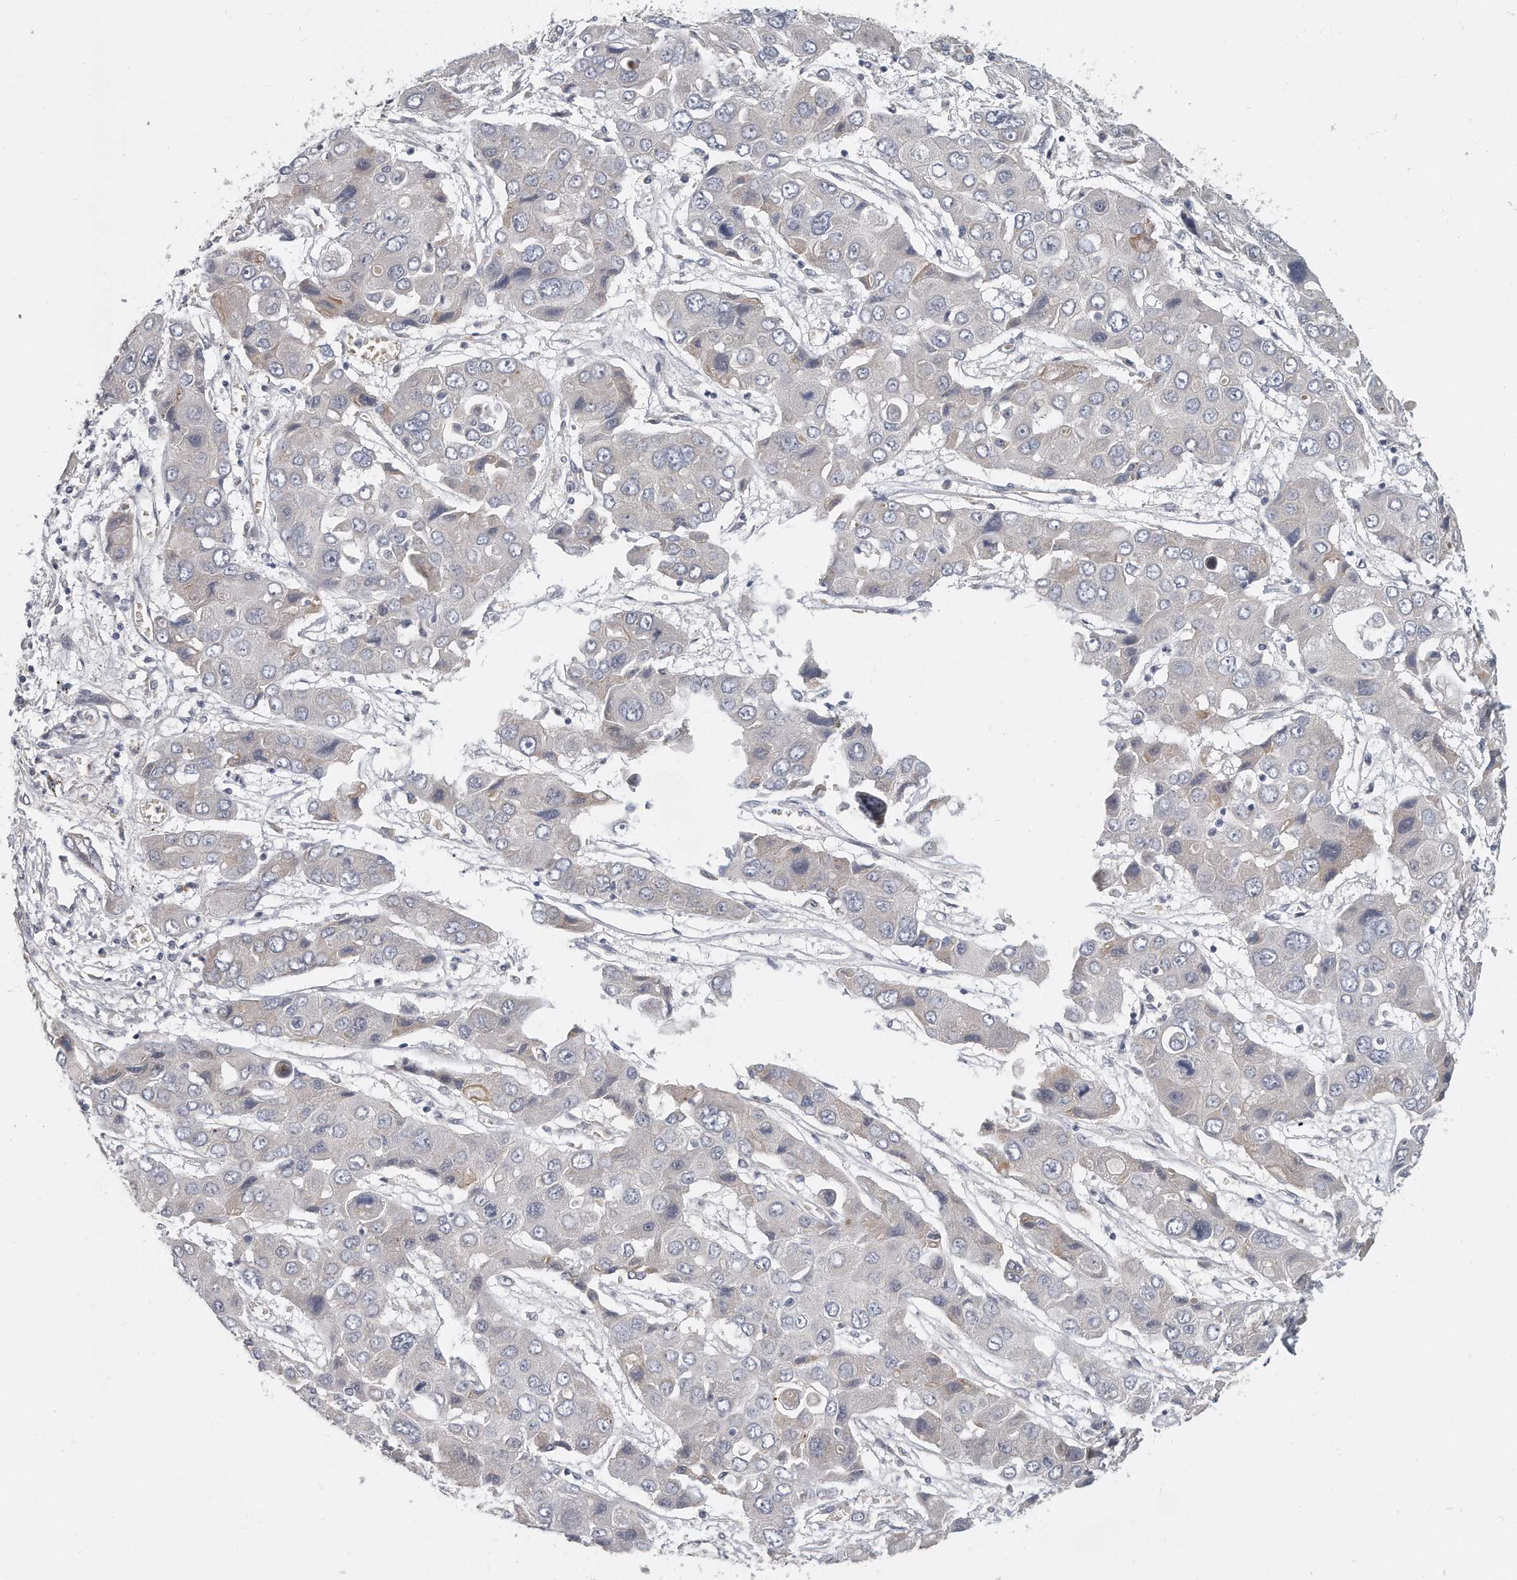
{"staining": {"intensity": "weak", "quantity": "25%-75%", "location": "cytoplasmic/membranous"}, "tissue": "liver cancer", "cell_type": "Tumor cells", "image_type": "cancer", "snomed": [{"axis": "morphology", "description": "Cholangiocarcinoma"}, {"axis": "topography", "description": "Liver"}], "caption": "Liver cancer (cholangiocarcinoma) stained with DAB (3,3'-diaminobenzidine) immunohistochemistry (IHC) shows low levels of weak cytoplasmic/membranous expression in about 25%-75% of tumor cells. Using DAB (3,3'-diaminobenzidine) (brown) and hematoxylin (blue) stains, captured at high magnification using brightfield microscopy.", "gene": "PLEKHA6", "patient": {"sex": "male", "age": 67}}